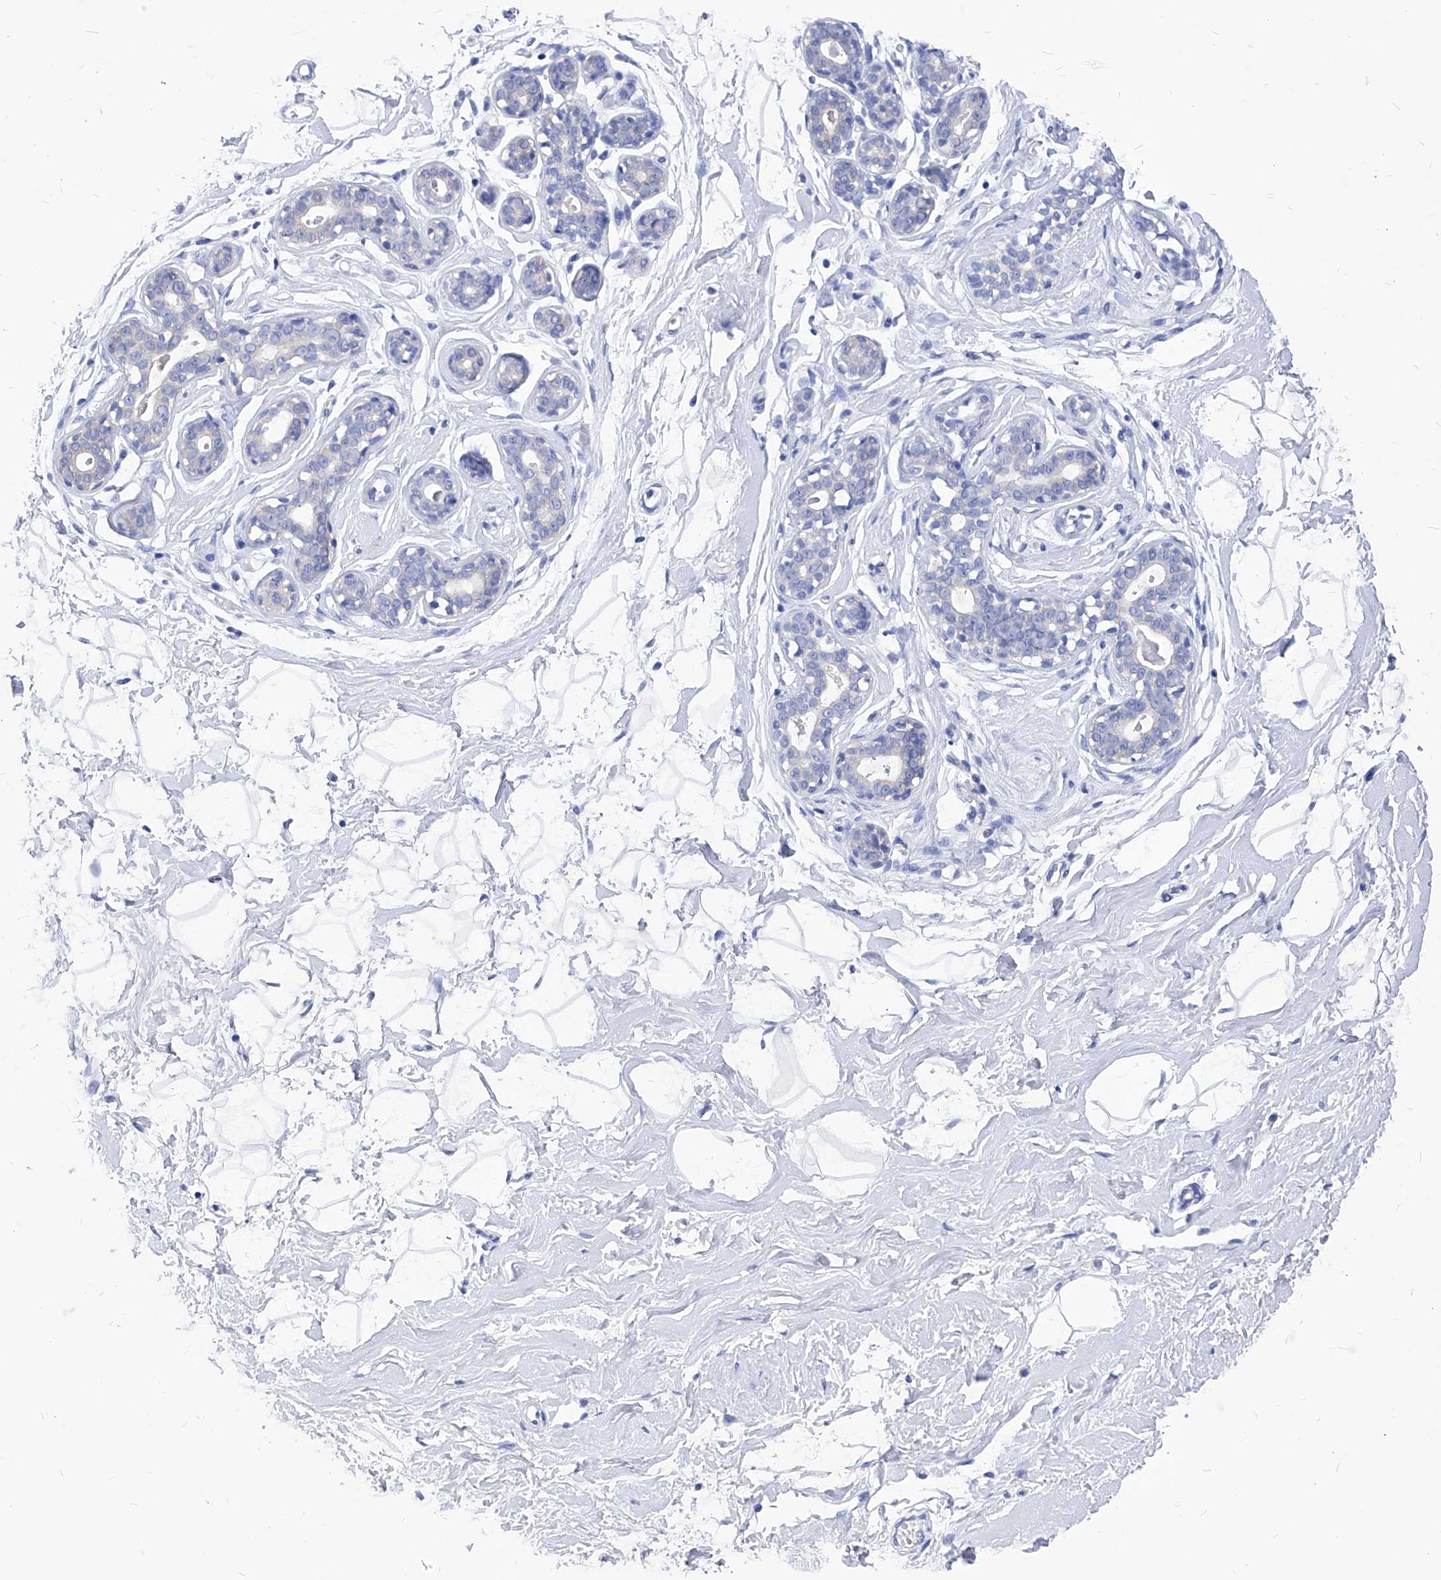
{"staining": {"intensity": "negative", "quantity": "none", "location": "none"}, "tissue": "breast", "cell_type": "Adipocytes", "image_type": "normal", "snomed": [{"axis": "morphology", "description": "Normal tissue, NOS"}, {"axis": "morphology", "description": "Adenoma, NOS"}, {"axis": "topography", "description": "Breast"}], "caption": "DAB immunohistochemical staining of benign breast displays no significant positivity in adipocytes.", "gene": "XPNPEP1", "patient": {"sex": "female", "age": 23}}